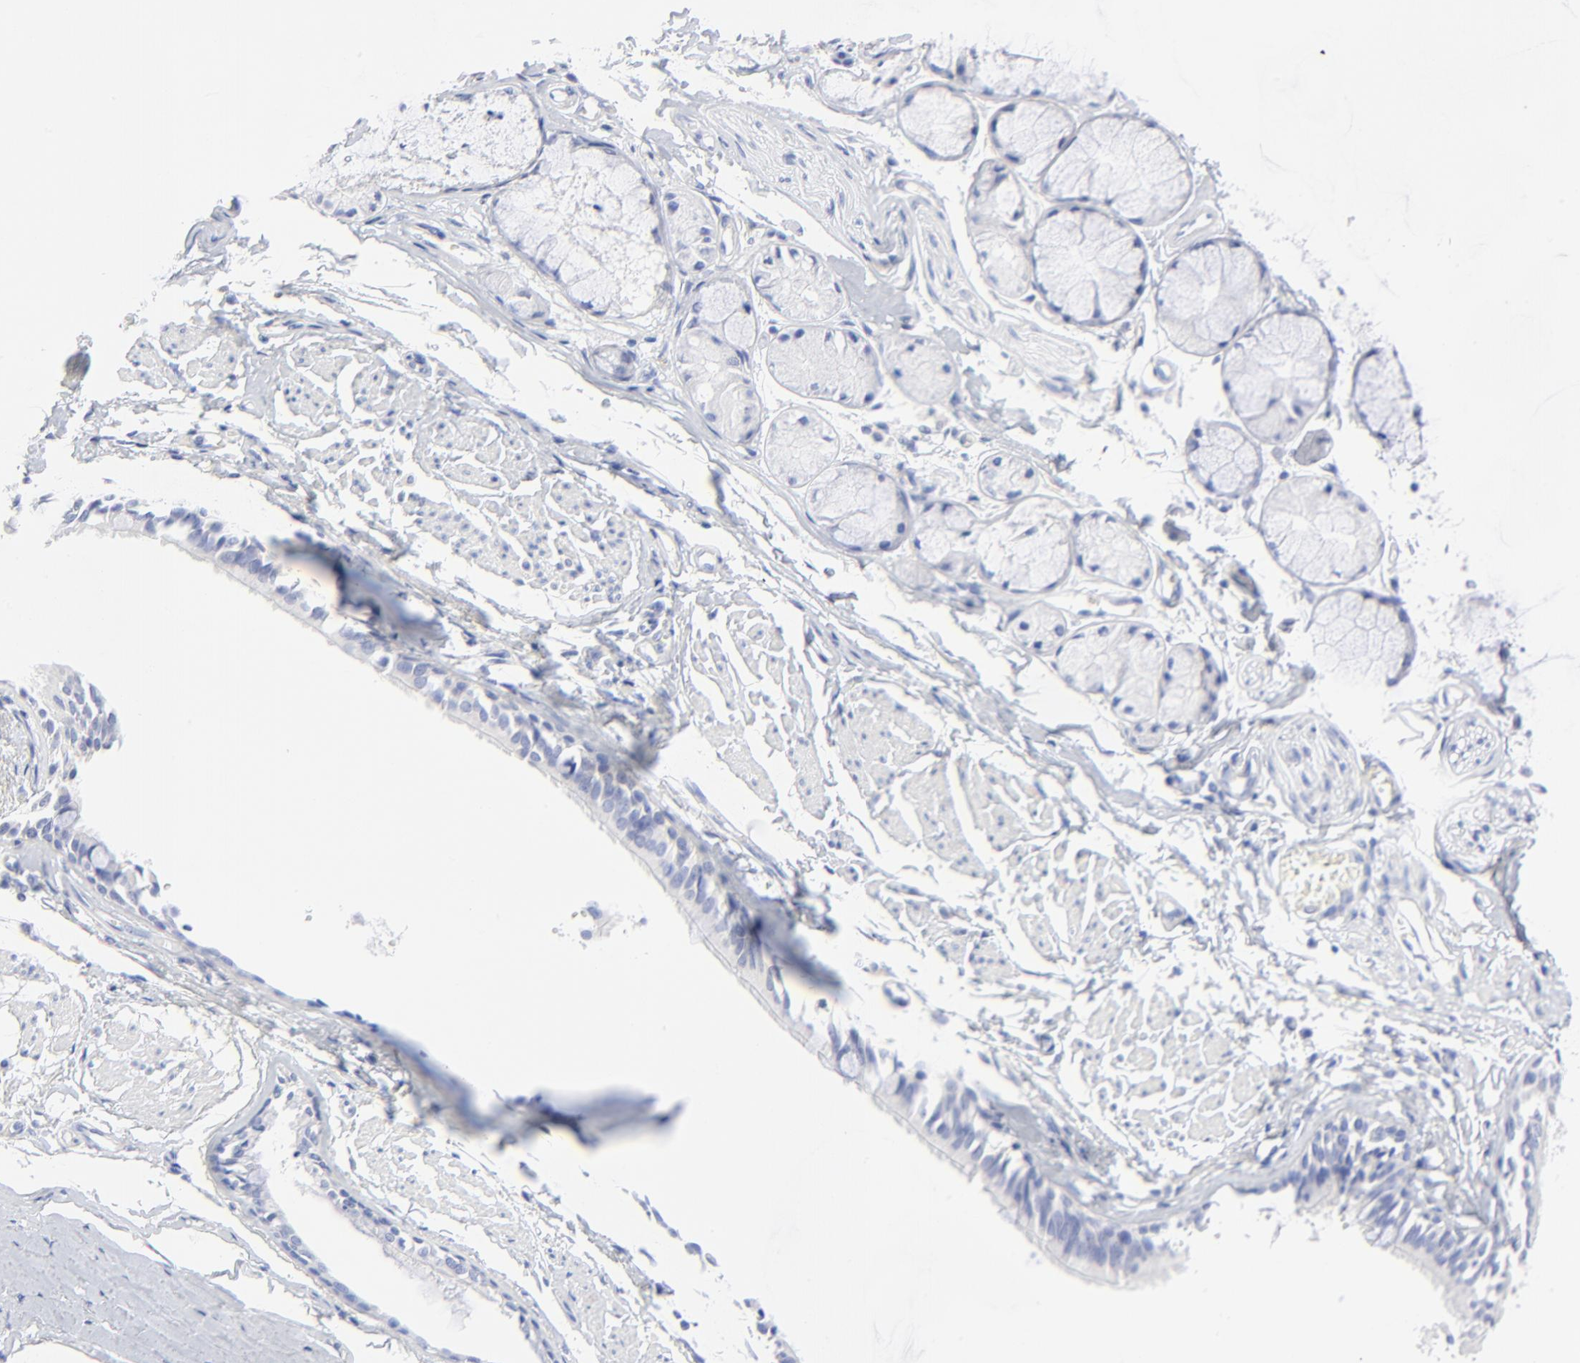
{"staining": {"intensity": "negative", "quantity": "none", "location": "none"}, "tissue": "bronchus", "cell_type": "Respiratory epithelial cells", "image_type": "normal", "snomed": [{"axis": "morphology", "description": "Normal tissue, NOS"}, {"axis": "topography", "description": "Bronchus"}, {"axis": "topography", "description": "Lung"}], "caption": "This is an immunohistochemistry image of benign human bronchus. There is no positivity in respiratory epithelial cells.", "gene": "PSD3", "patient": {"sex": "female", "age": 56}}